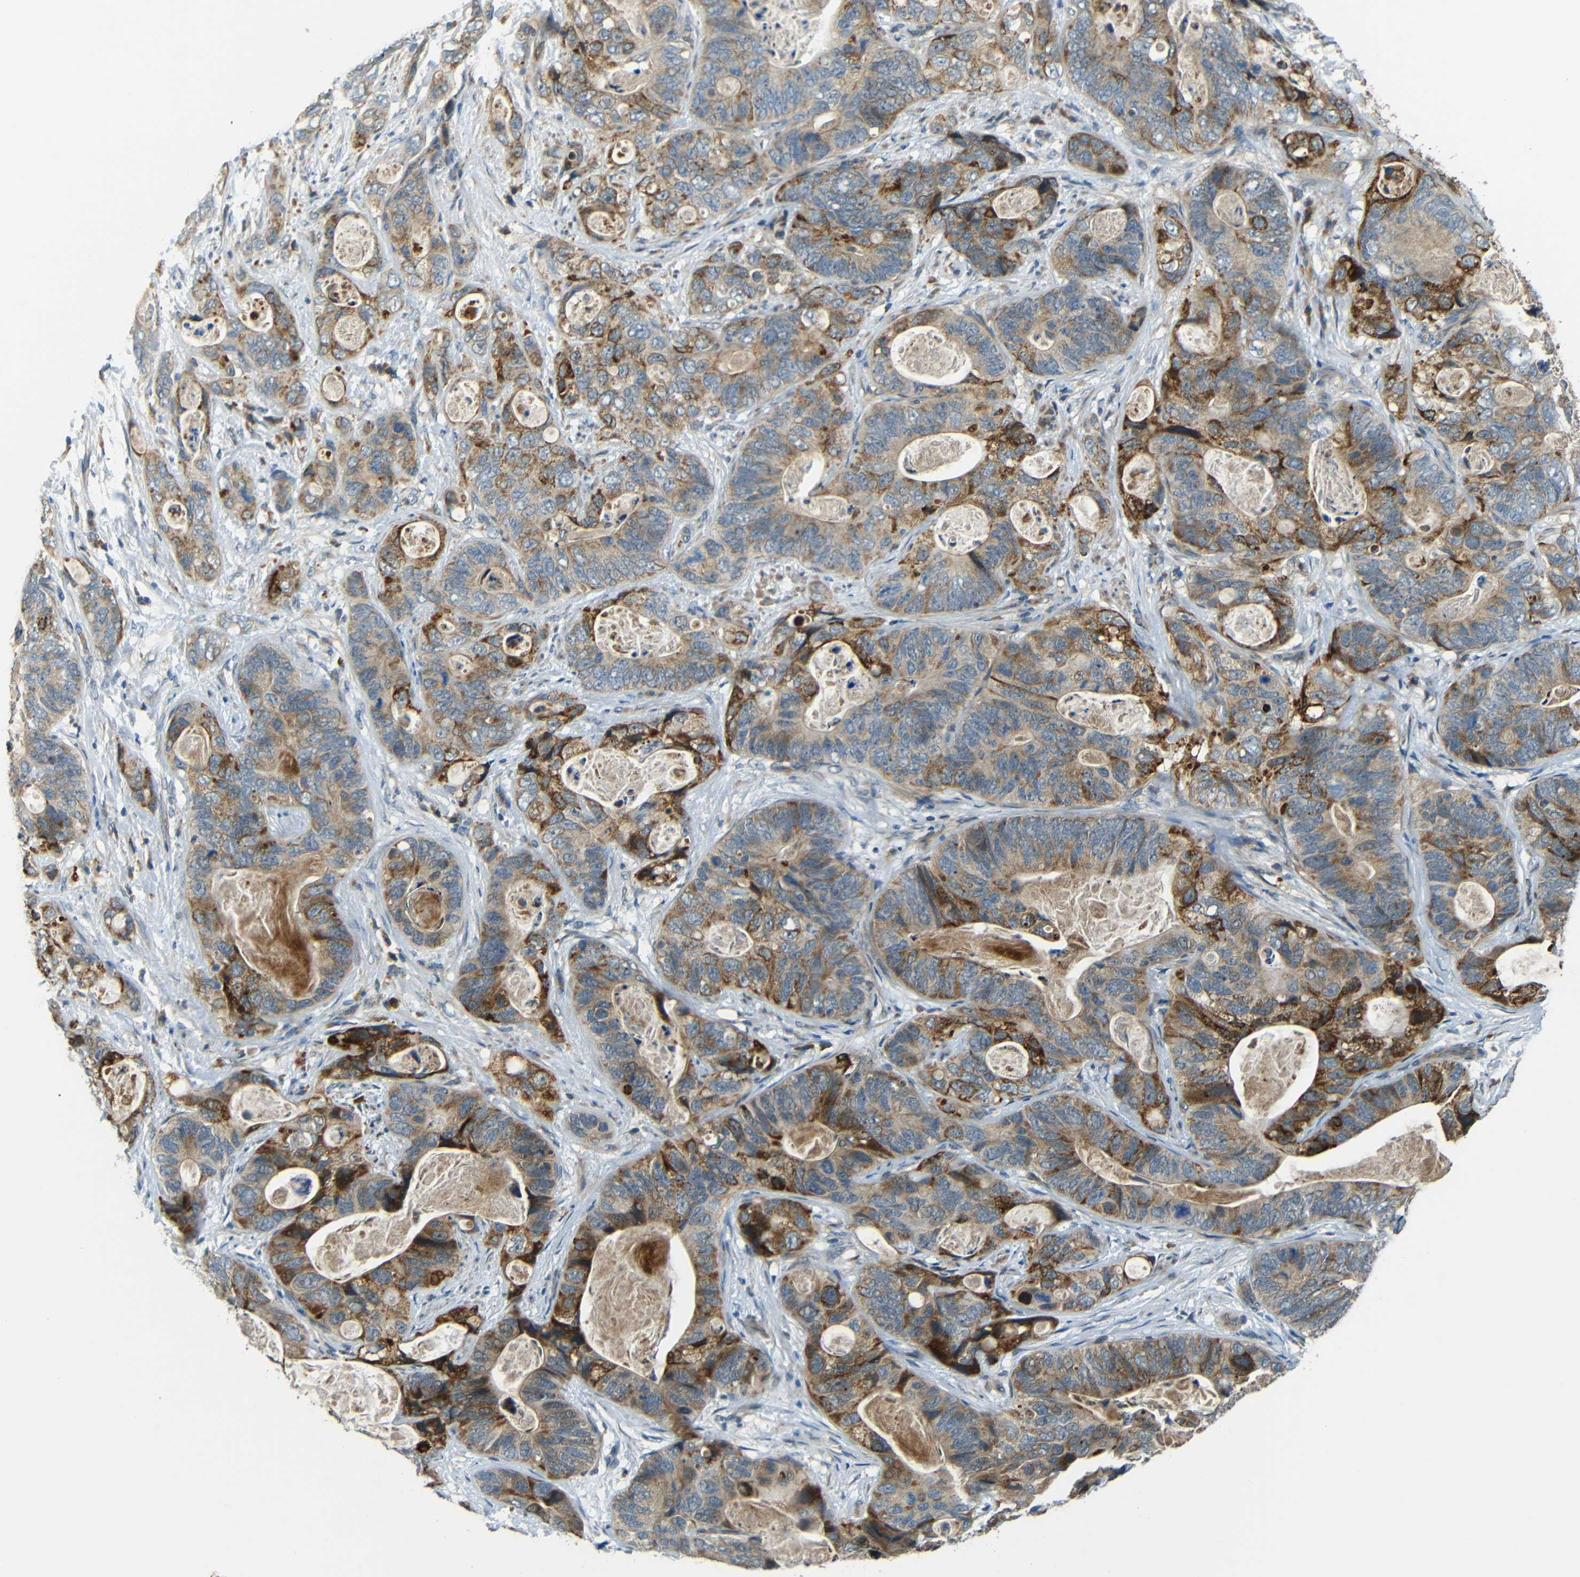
{"staining": {"intensity": "moderate", "quantity": ">75%", "location": "cytoplasmic/membranous"}, "tissue": "stomach cancer", "cell_type": "Tumor cells", "image_type": "cancer", "snomed": [{"axis": "morphology", "description": "Adenocarcinoma, NOS"}, {"axis": "topography", "description": "Stomach"}], "caption": "Immunohistochemistry (IHC) staining of stomach adenocarcinoma, which demonstrates medium levels of moderate cytoplasmic/membranous expression in approximately >75% of tumor cells indicating moderate cytoplasmic/membranous protein positivity. The staining was performed using DAB (brown) for protein detection and nuclei were counterstained in hematoxylin (blue).", "gene": "FNDC3A", "patient": {"sex": "female", "age": 89}}